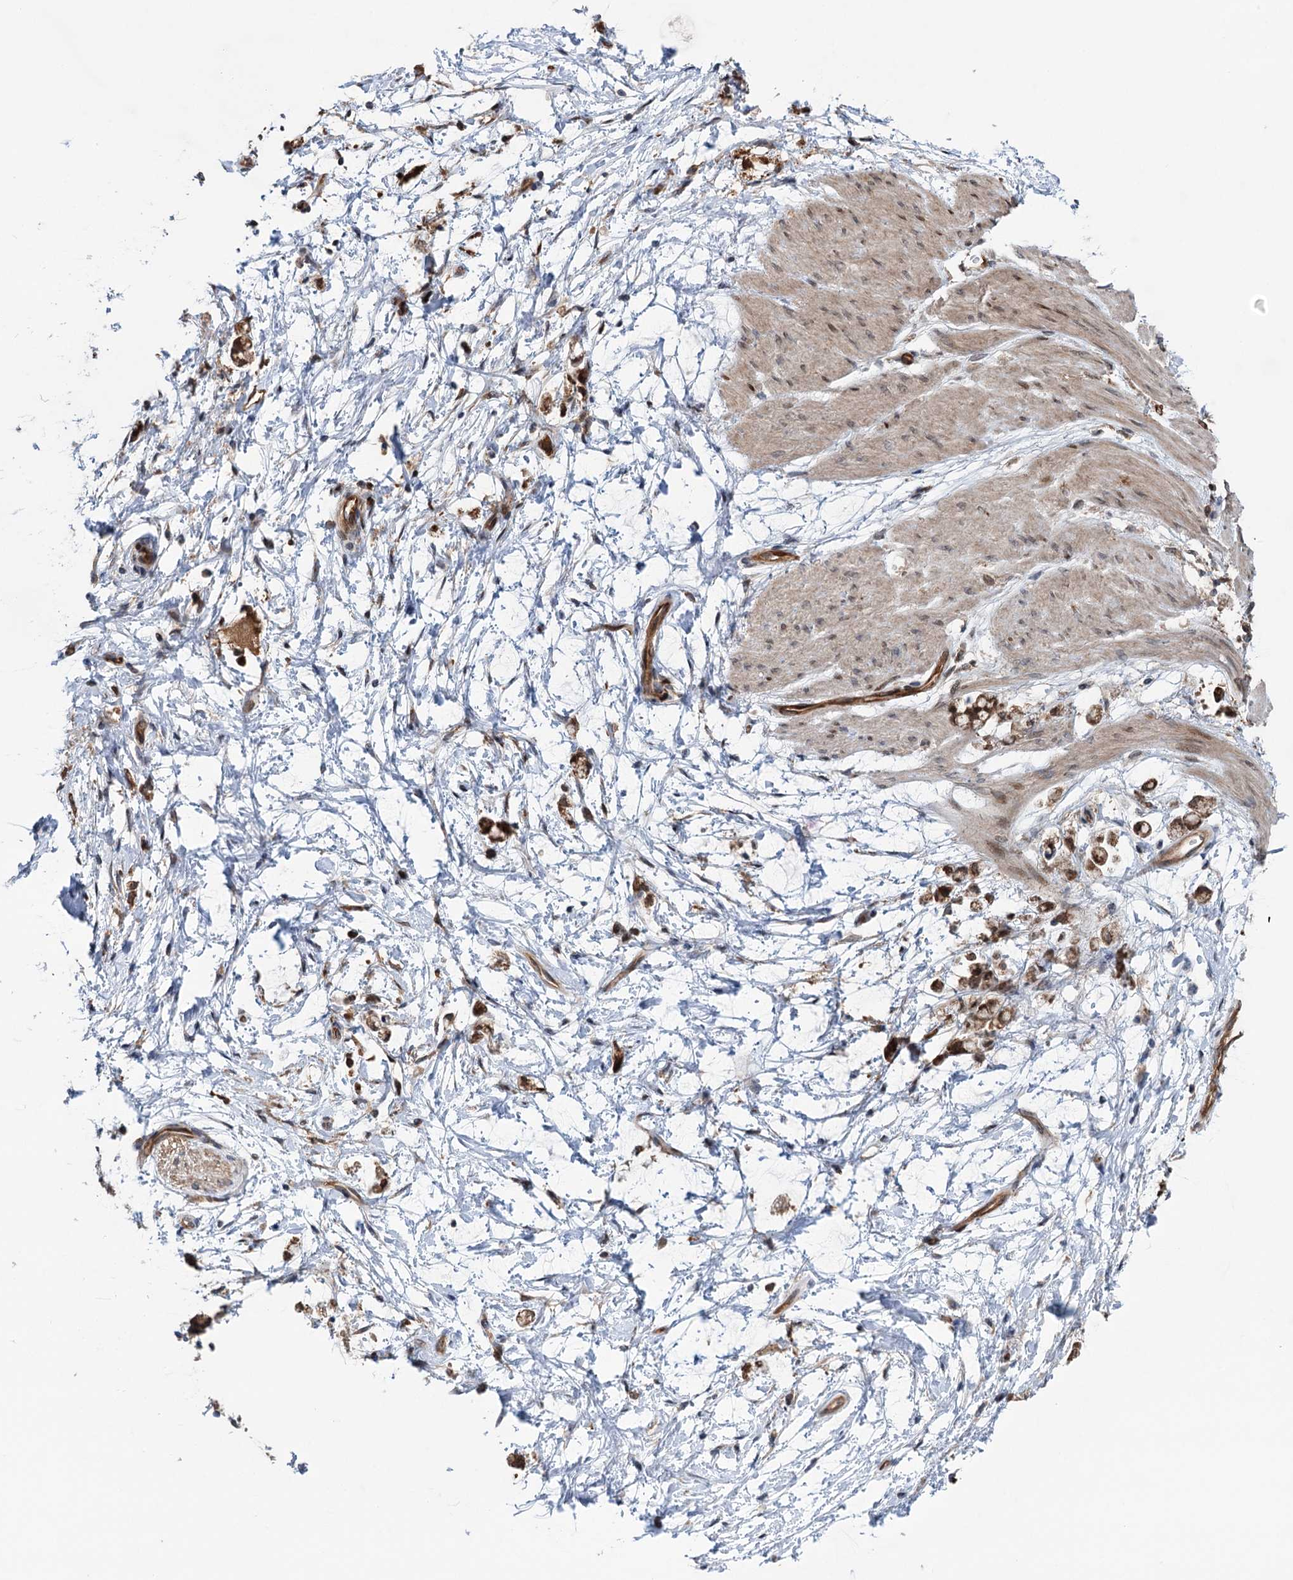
{"staining": {"intensity": "moderate", "quantity": "25%-75%", "location": "cytoplasmic/membranous,nuclear"}, "tissue": "stomach cancer", "cell_type": "Tumor cells", "image_type": "cancer", "snomed": [{"axis": "morphology", "description": "Adenocarcinoma, NOS"}, {"axis": "topography", "description": "Stomach"}], "caption": "Stomach adenocarcinoma tissue reveals moderate cytoplasmic/membranous and nuclear staining in about 25%-75% of tumor cells", "gene": "NCAPD2", "patient": {"sex": "female", "age": 60}}